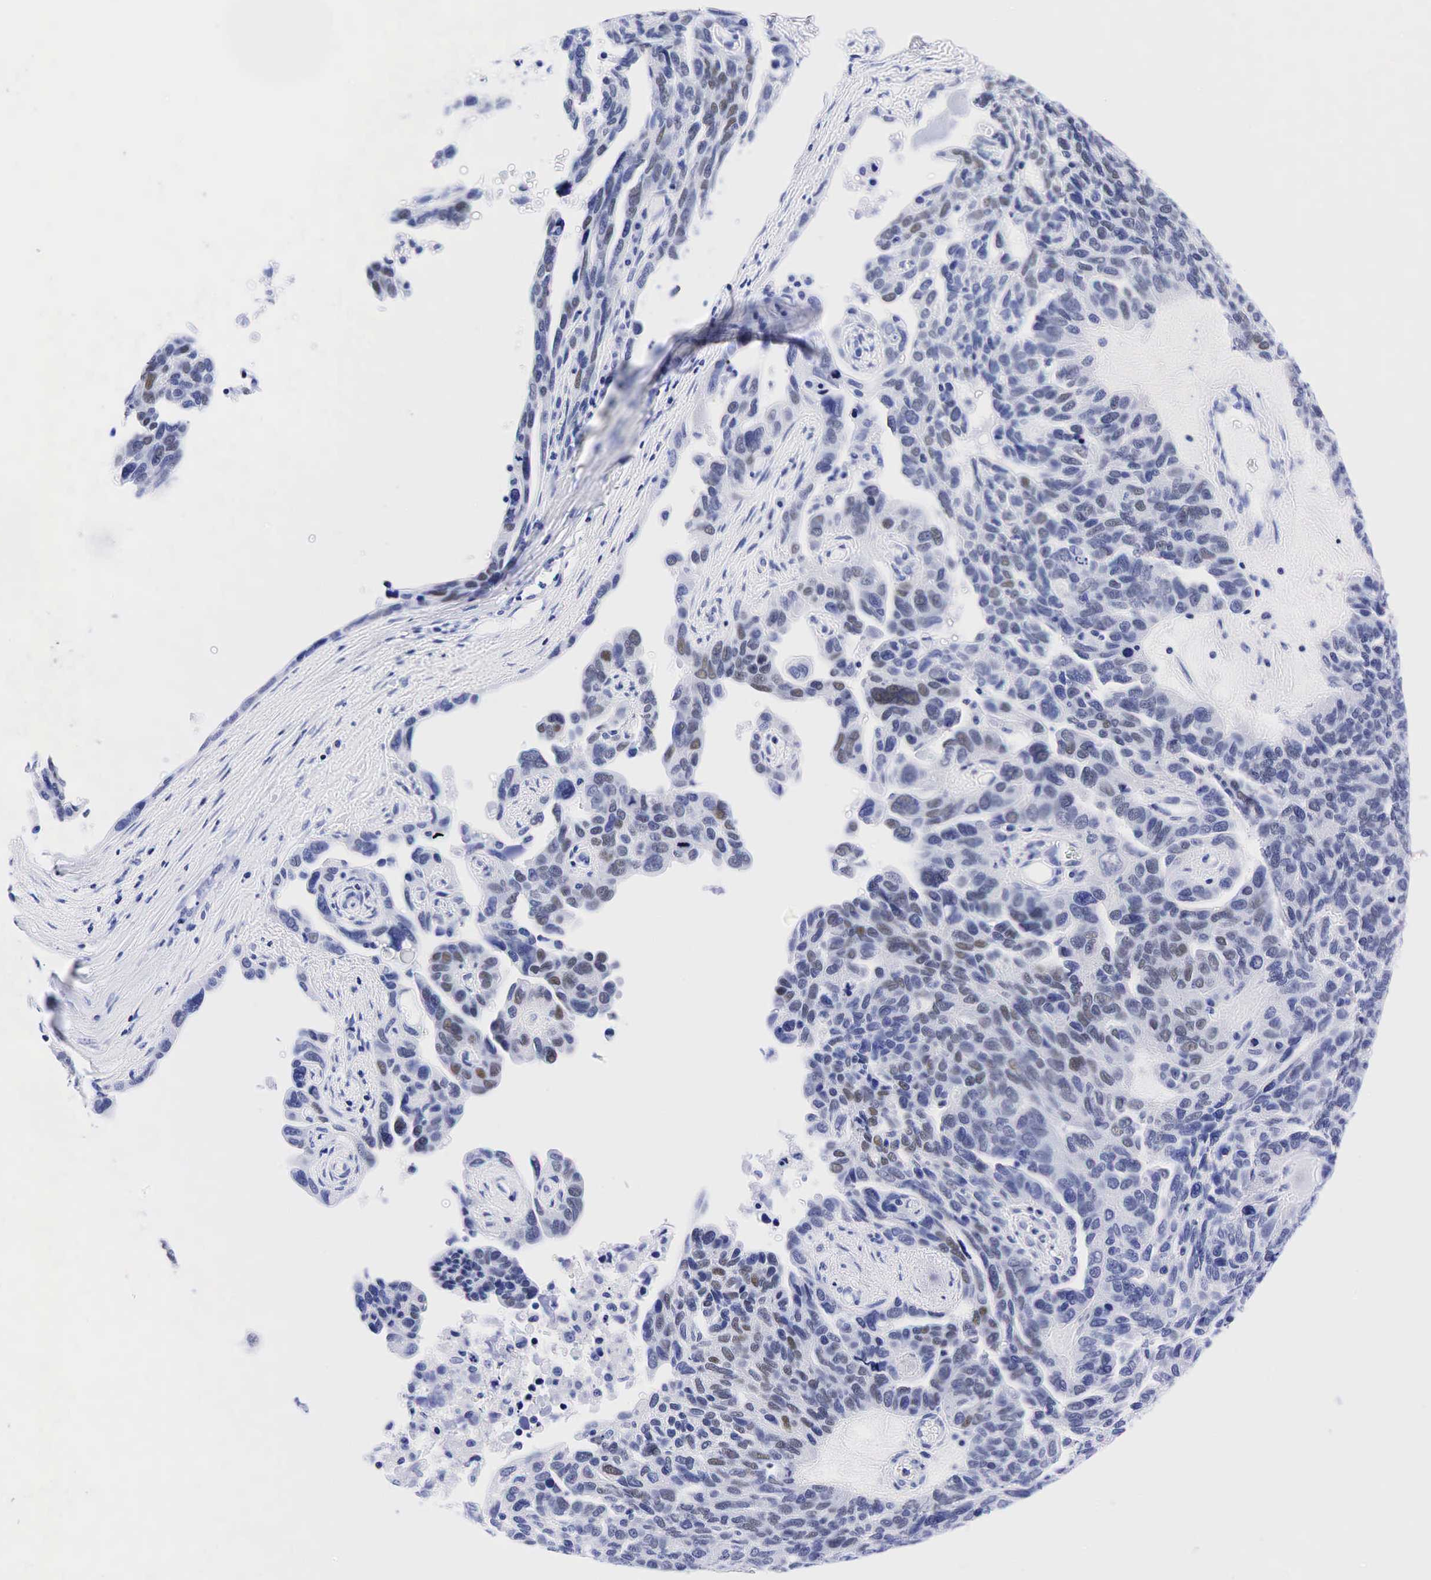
{"staining": {"intensity": "weak", "quantity": "25%-75%", "location": "nuclear"}, "tissue": "ovarian cancer", "cell_type": "Tumor cells", "image_type": "cancer", "snomed": [{"axis": "morphology", "description": "Cystadenocarcinoma, serous, NOS"}, {"axis": "topography", "description": "Ovary"}], "caption": "Immunohistochemical staining of human serous cystadenocarcinoma (ovarian) displays low levels of weak nuclear staining in about 25%-75% of tumor cells.", "gene": "ESR1", "patient": {"sex": "female", "age": 64}}